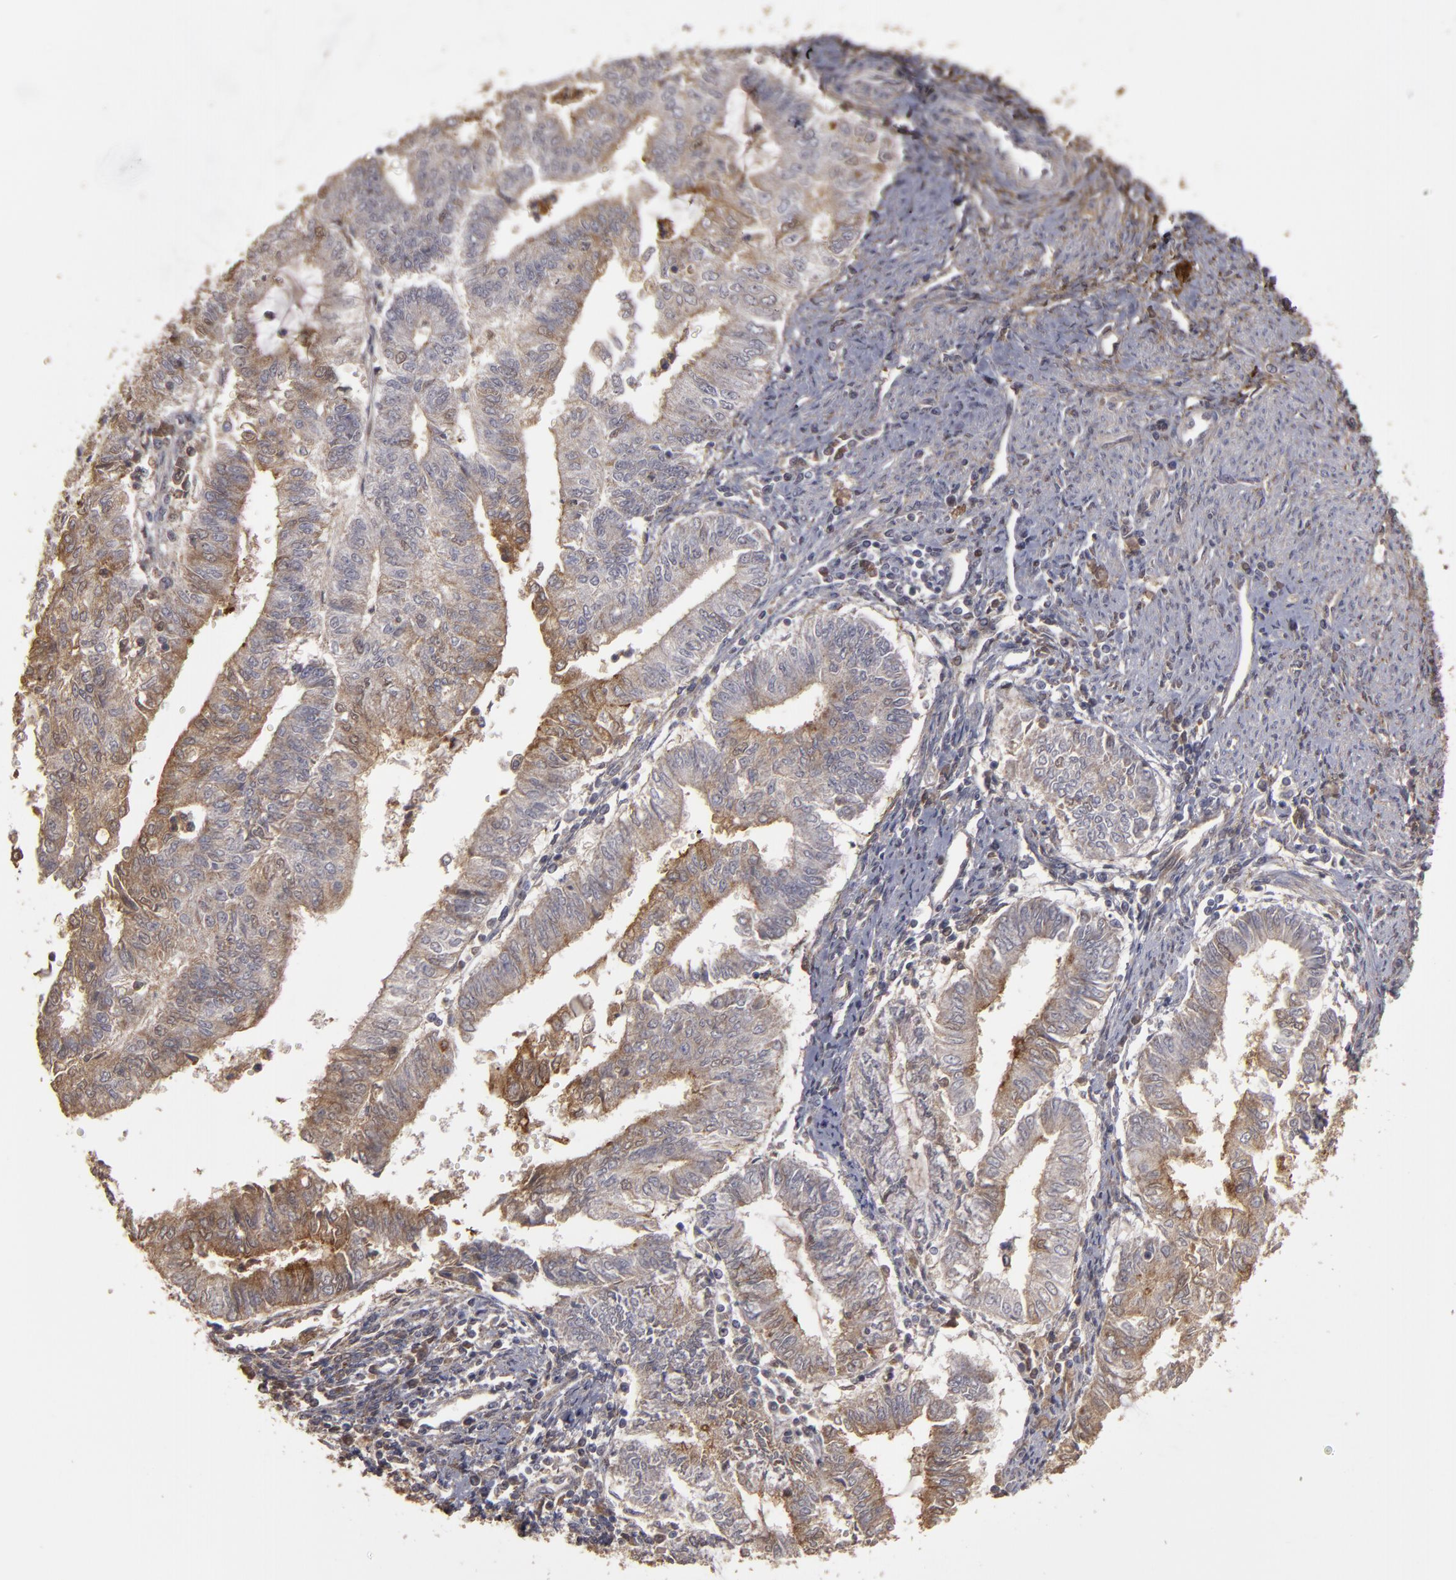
{"staining": {"intensity": "weak", "quantity": ">75%", "location": "cytoplasmic/membranous"}, "tissue": "endometrial cancer", "cell_type": "Tumor cells", "image_type": "cancer", "snomed": [{"axis": "morphology", "description": "Adenocarcinoma, NOS"}, {"axis": "topography", "description": "Endometrium"}], "caption": "Protein expression analysis of endometrial cancer (adenocarcinoma) demonstrates weak cytoplasmic/membranous staining in approximately >75% of tumor cells.", "gene": "CD55", "patient": {"sex": "female", "age": 66}}